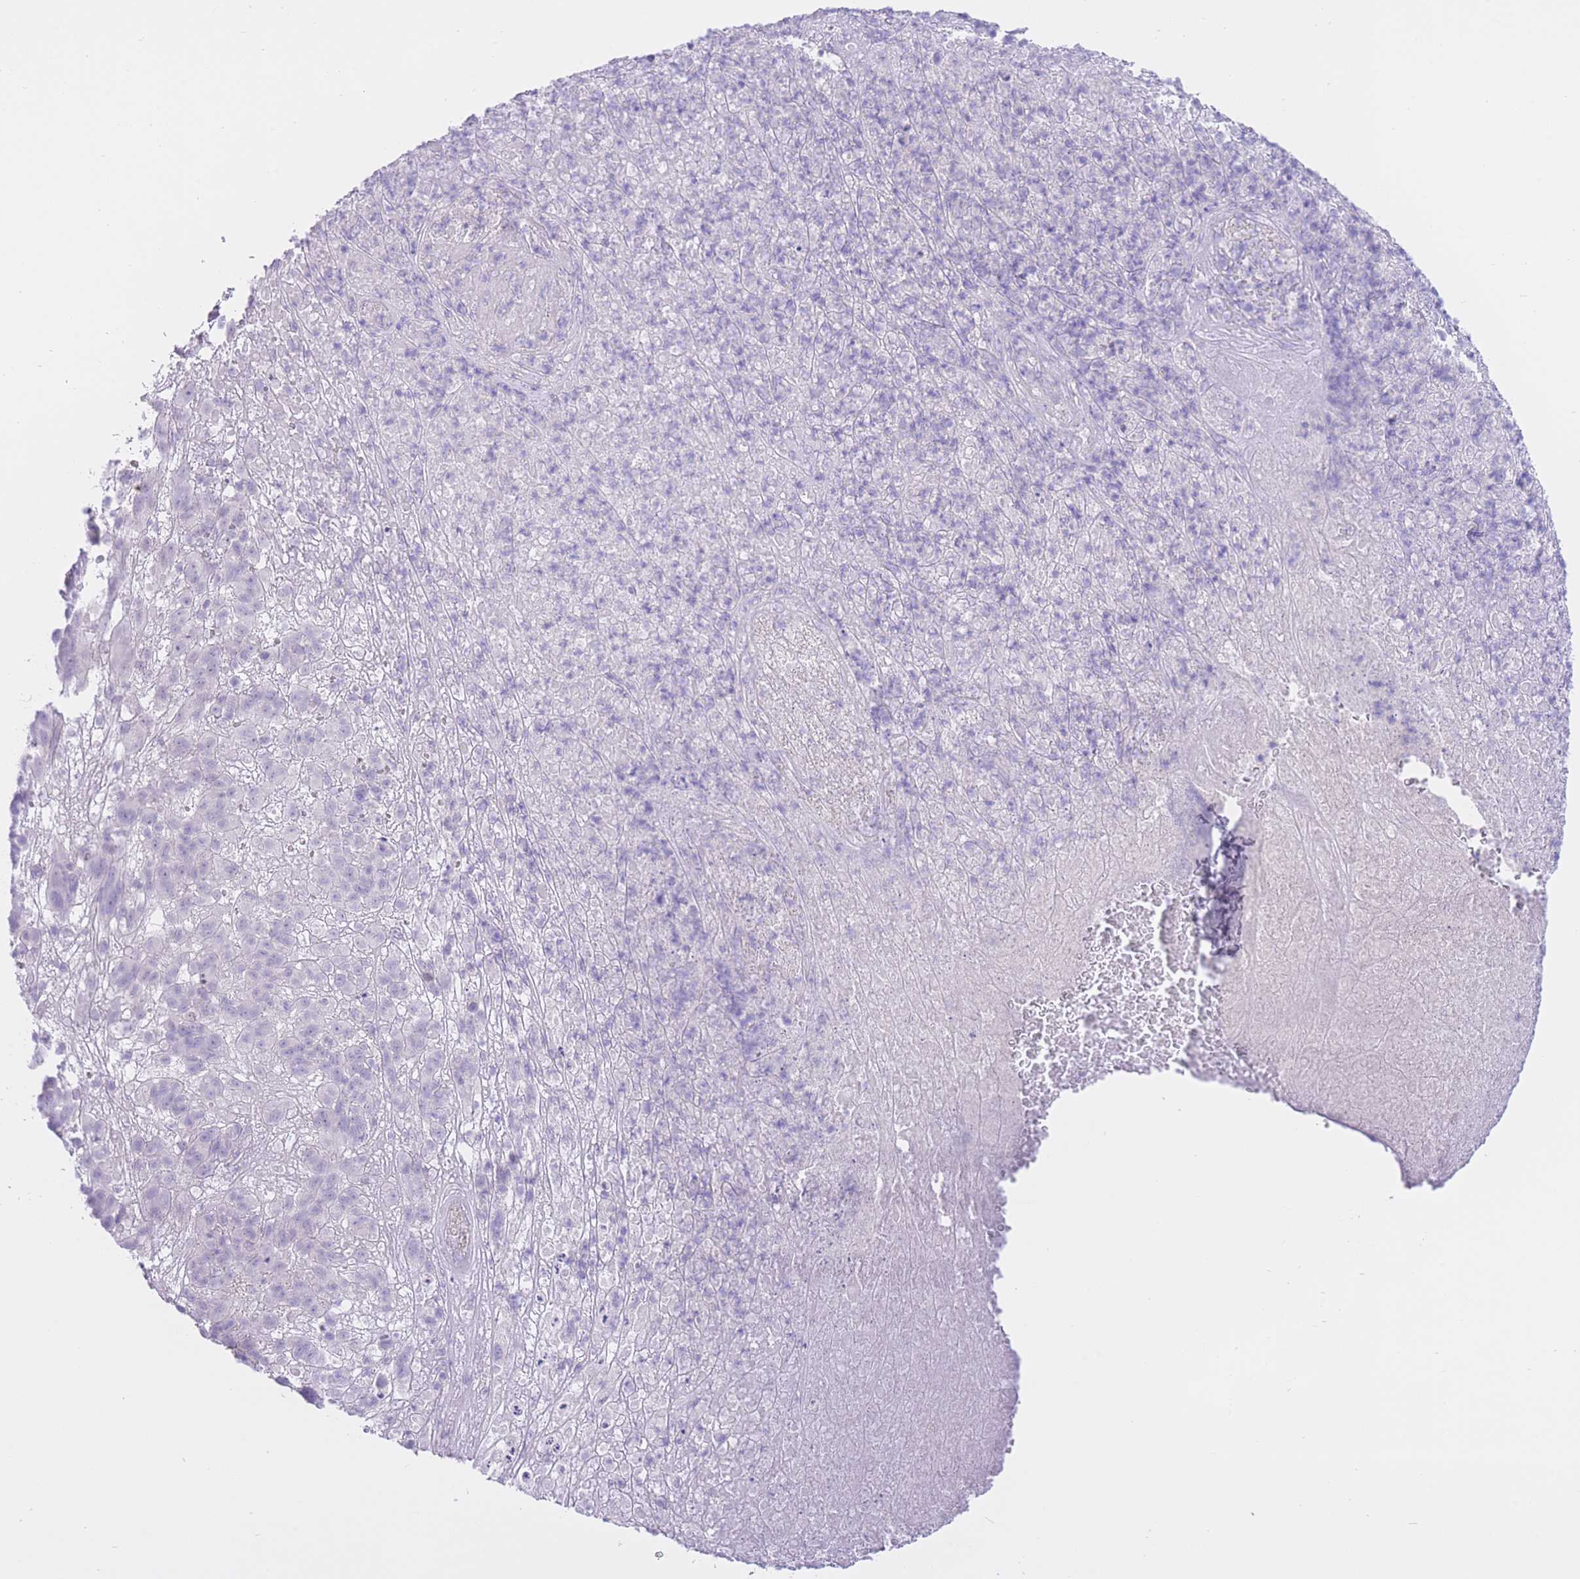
{"staining": {"intensity": "negative", "quantity": "none", "location": "none"}, "tissue": "melanoma", "cell_type": "Tumor cells", "image_type": "cancer", "snomed": [{"axis": "morphology", "description": "Malignant melanoma, NOS"}, {"axis": "topography", "description": "Skin"}], "caption": "Immunohistochemistry (IHC) histopathology image of neoplastic tissue: malignant melanoma stained with DAB displays no significant protein positivity in tumor cells.", "gene": "ZNF212", "patient": {"sex": "male", "age": 49}}